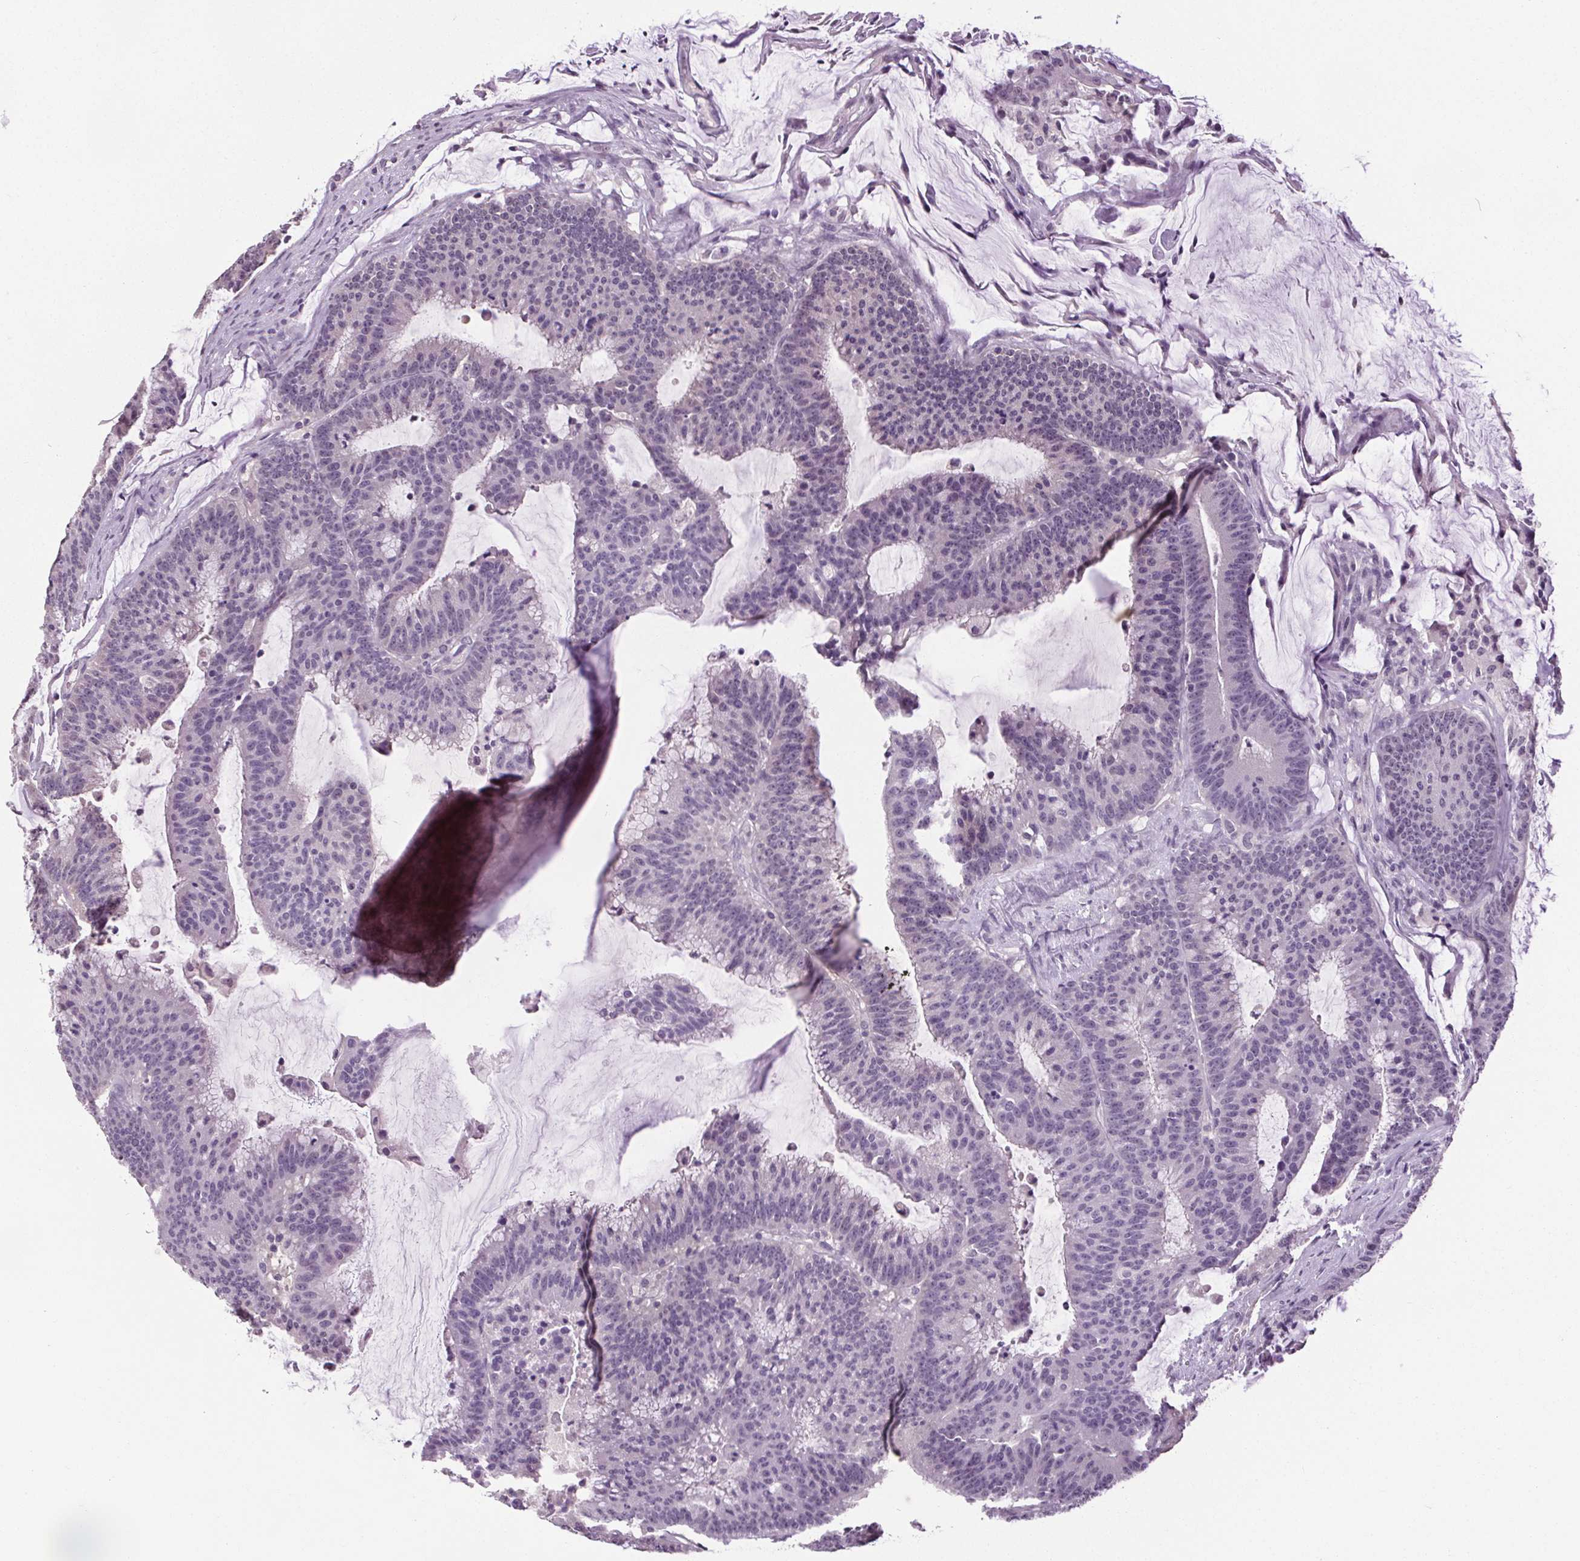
{"staining": {"intensity": "negative", "quantity": "none", "location": "none"}, "tissue": "colorectal cancer", "cell_type": "Tumor cells", "image_type": "cancer", "snomed": [{"axis": "morphology", "description": "Adenocarcinoma, NOS"}, {"axis": "topography", "description": "Colon"}], "caption": "This is an immunohistochemistry (IHC) micrograph of human colorectal cancer. There is no expression in tumor cells.", "gene": "SLC2A9", "patient": {"sex": "female", "age": 78}}